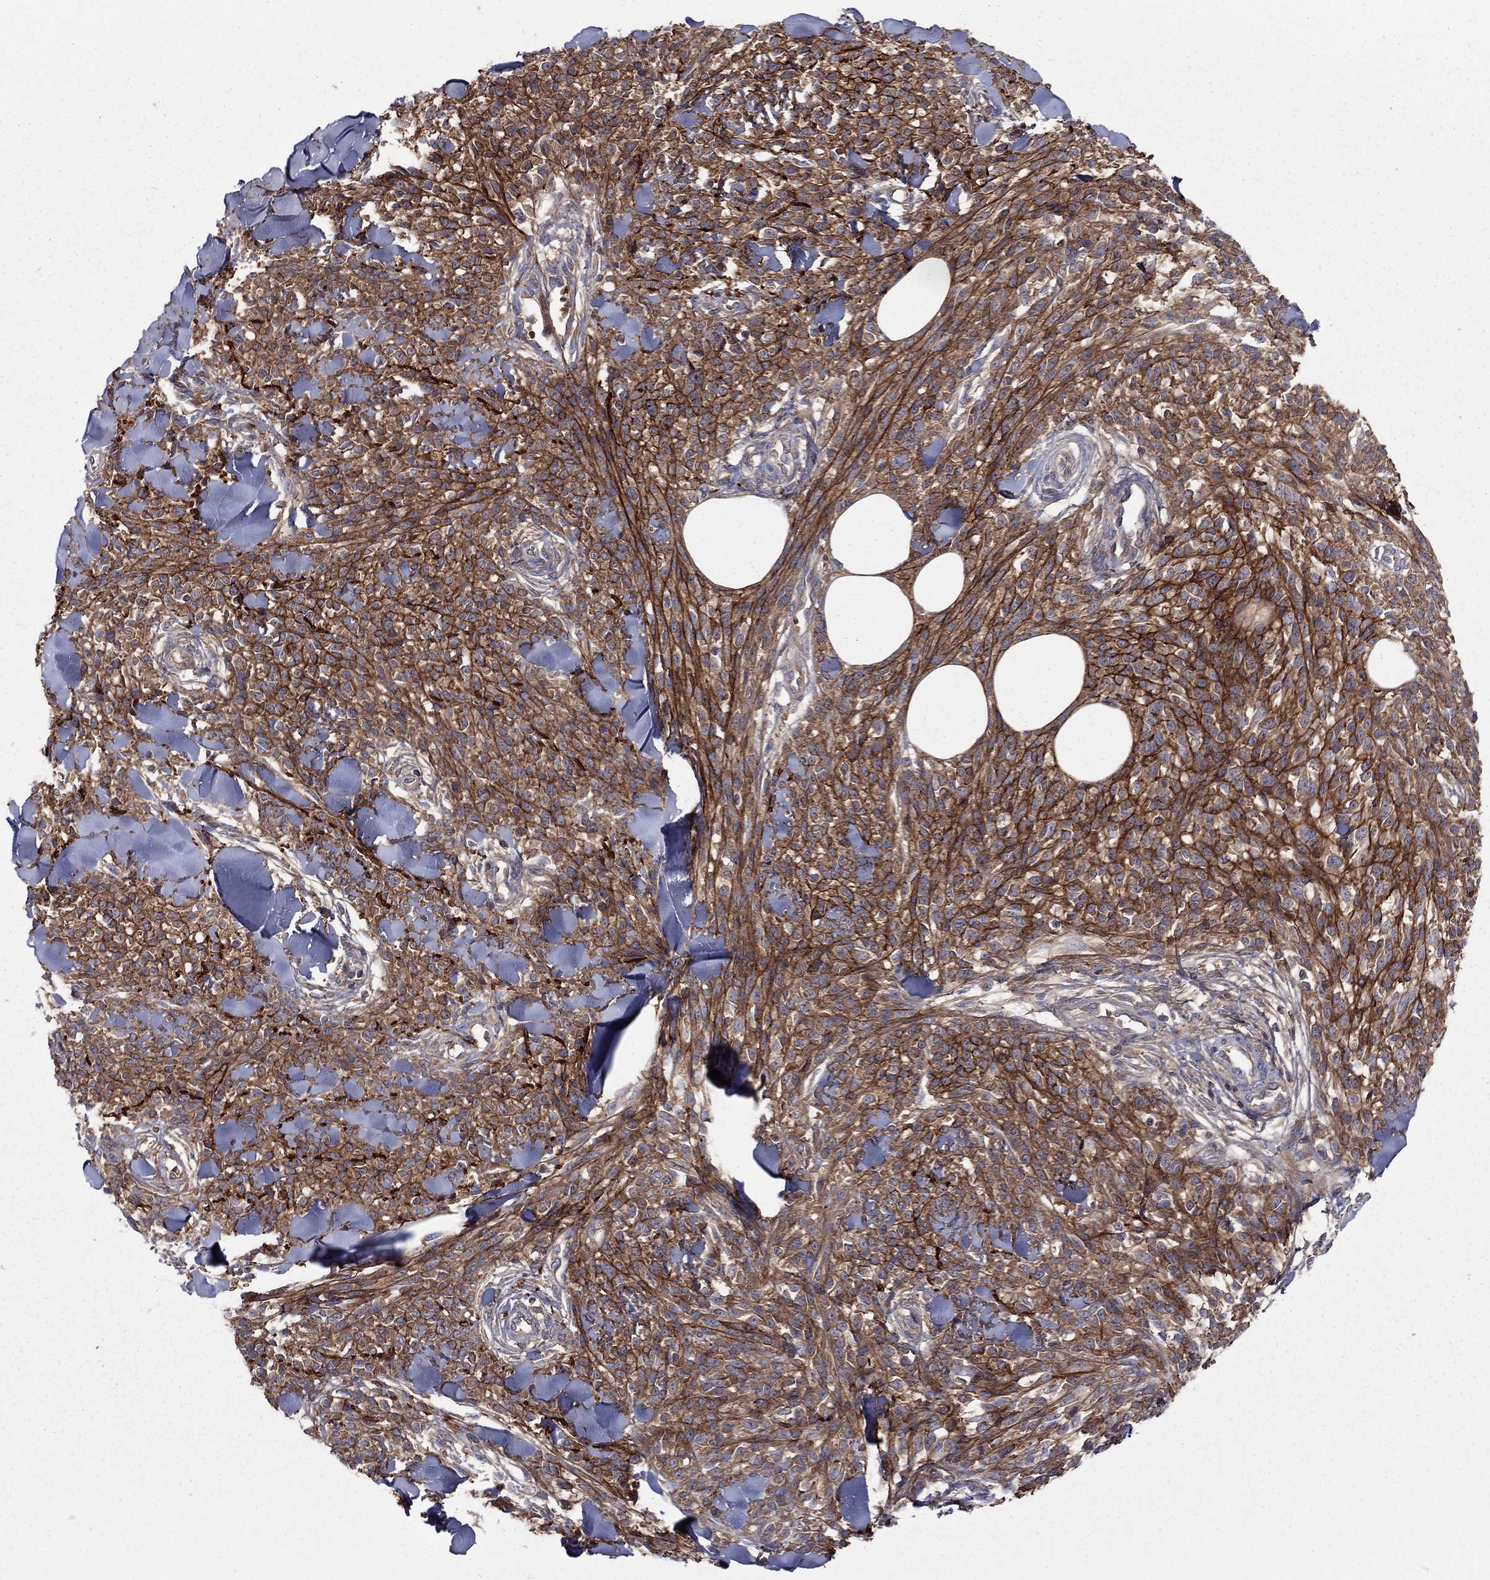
{"staining": {"intensity": "moderate", "quantity": ">75%", "location": "cytoplasmic/membranous"}, "tissue": "melanoma", "cell_type": "Tumor cells", "image_type": "cancer", "snomed": [{"axis": "morphology", "description": "Malignant melanoma, NOS"}, {"axis": "topography", "description": "Skin"}, {"axis": "topography", "description": "Skin of trunk"}], "caption": "Melanoma tissue demonstrates moderate cytoplasmic/membranous expression in about >75% of tumor cells Immunohistochemistry (ihc) stains the protein of interest in brown and the nuclei are stained blue.", "gene": "RNF123", "patient": {"sex": "male", "age": 74}}